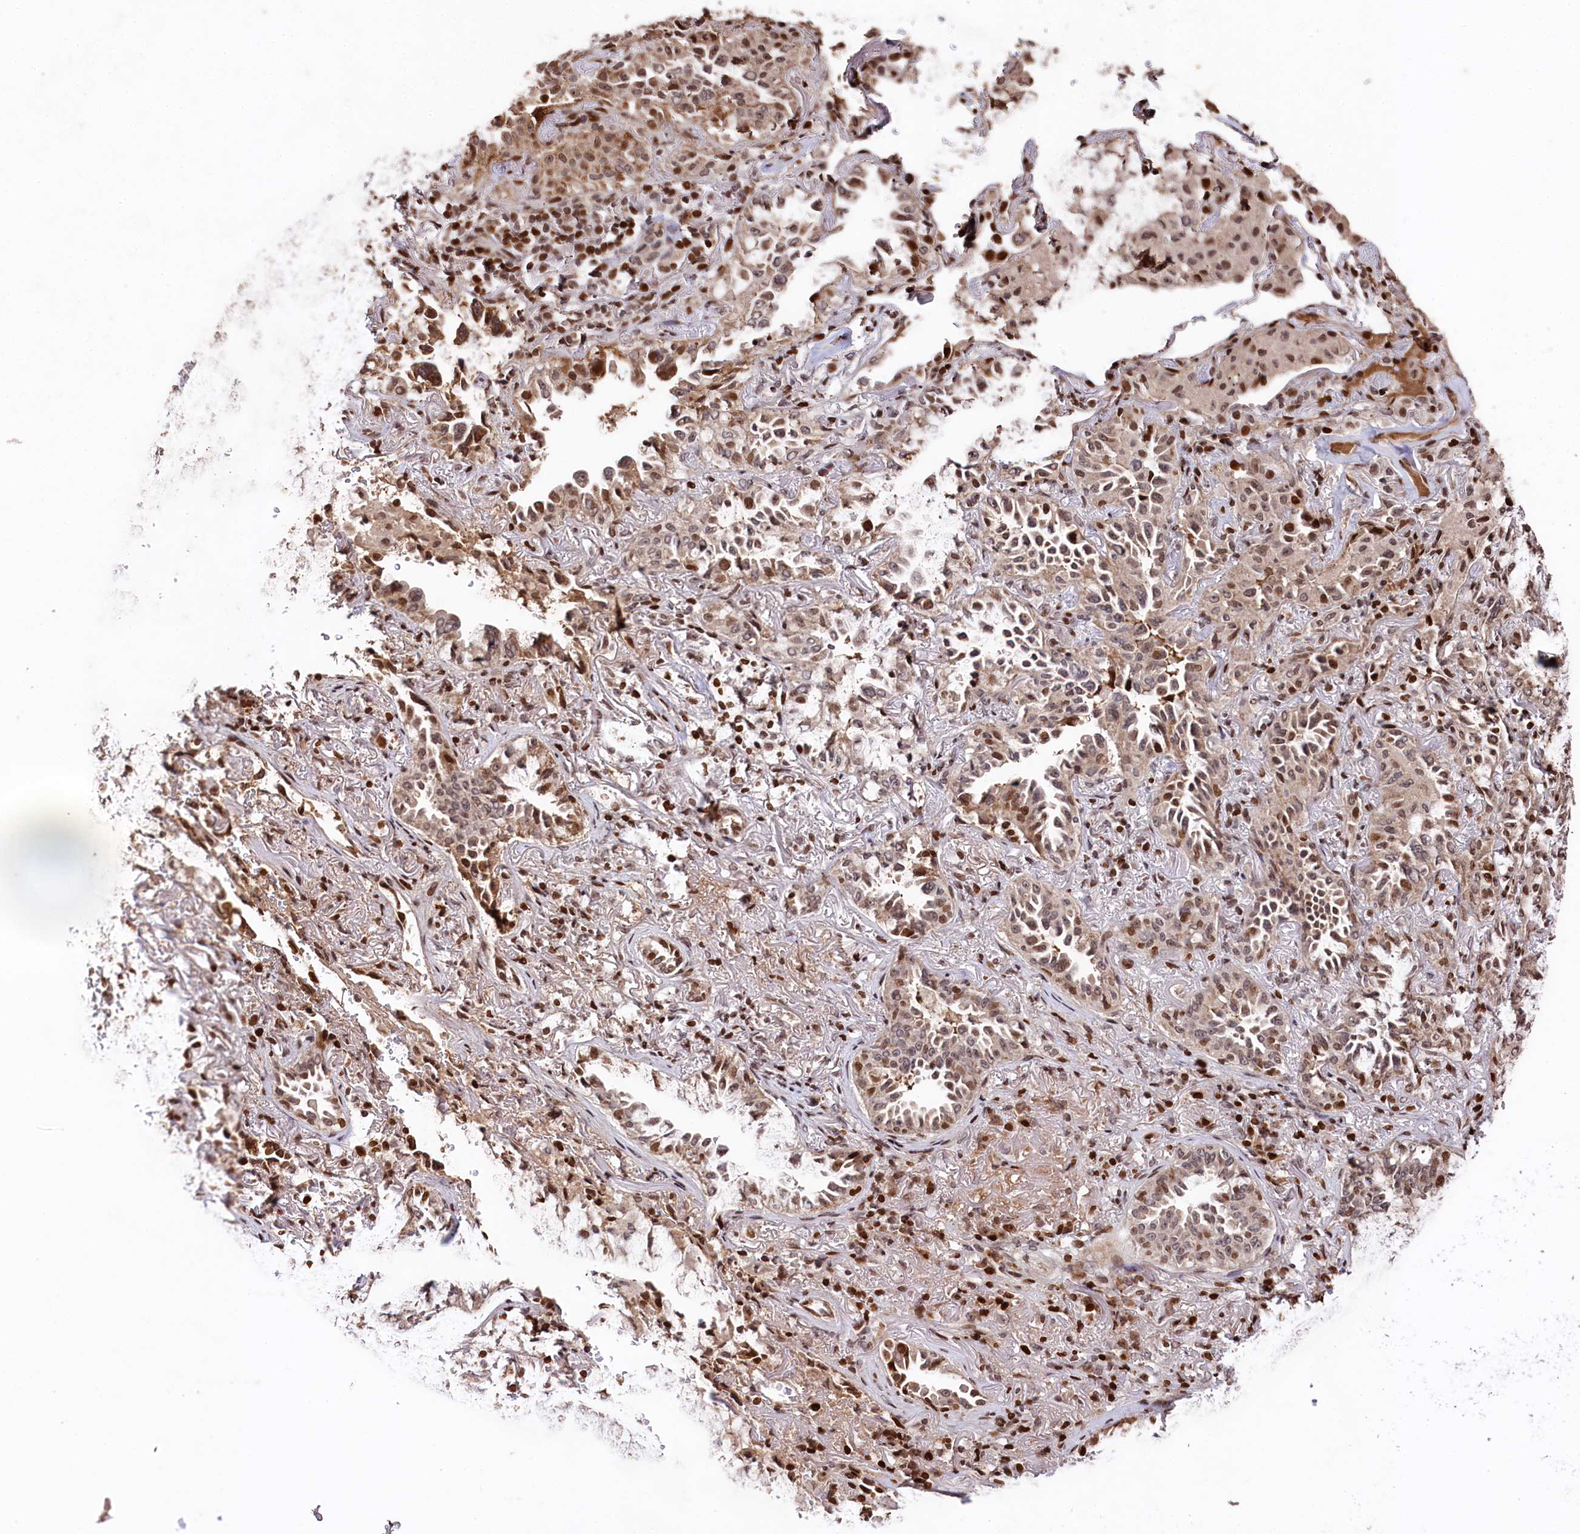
{"staining": {"intensity": "moderate", "quantity": "<25%", "location": "cytoplasmic/membranous,nuclear"}, "tissue": "lung cancer", "cell_type": "Tumor cells", "image_type": "cancer", "snomed": [{"axis": "morphology", "description": "Adenocarcinoma, NOS"}, {"axis": "topography", "description": "Lung"}], "caption": "Immunohistochemistry (IHC) image of lung cancer stained for a protein (brown), which demonstrates low levels of moderate cytoplasmic/membranous and nuclear staining in approximately <25% of tumor cells.", "gene": "MCF2L2", "patient": {"sex": "female", "age": 69}}